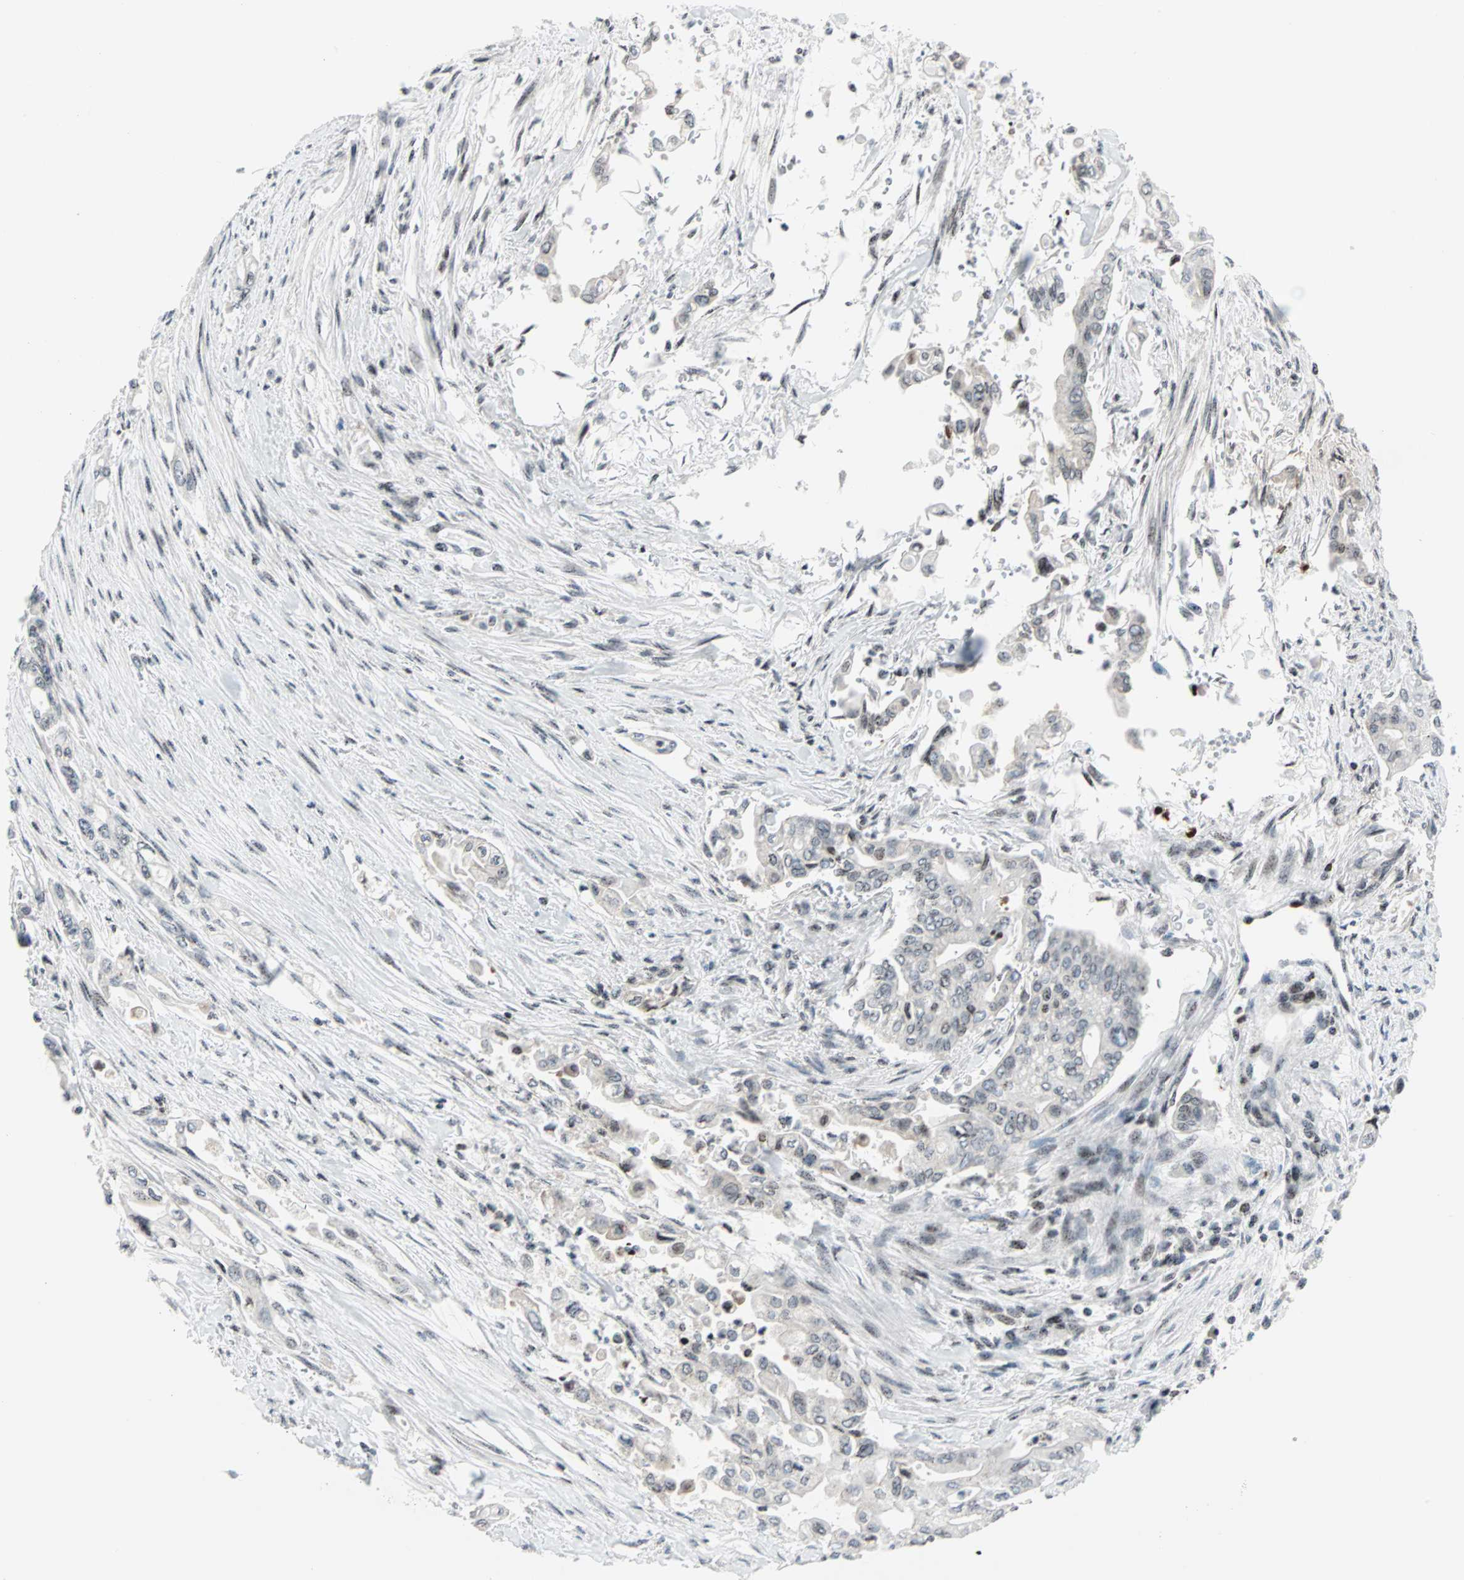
{"staining": {"intensity": "weak", "quantity": ">75%", "location": "nuclear"}, "tissue": "pancreatic cancer", "cell_type": "Tumor cells", "image_type": "cancer", "snomed": [{"axis": "morphology", "description": "Normal tissue, NOS"}, {"axis": "topography", "description": "Pancreas"}], "caption": "Pancreatic cancer was stained to show a protein in brown. There is low levels of weak nuclear expression in about >75% of tumor cells. (DAB IHC, brown staining for protein, blue staining for nuclei).", "gene": "CENPA", "patient": {"sex": "male", "age": 42}}